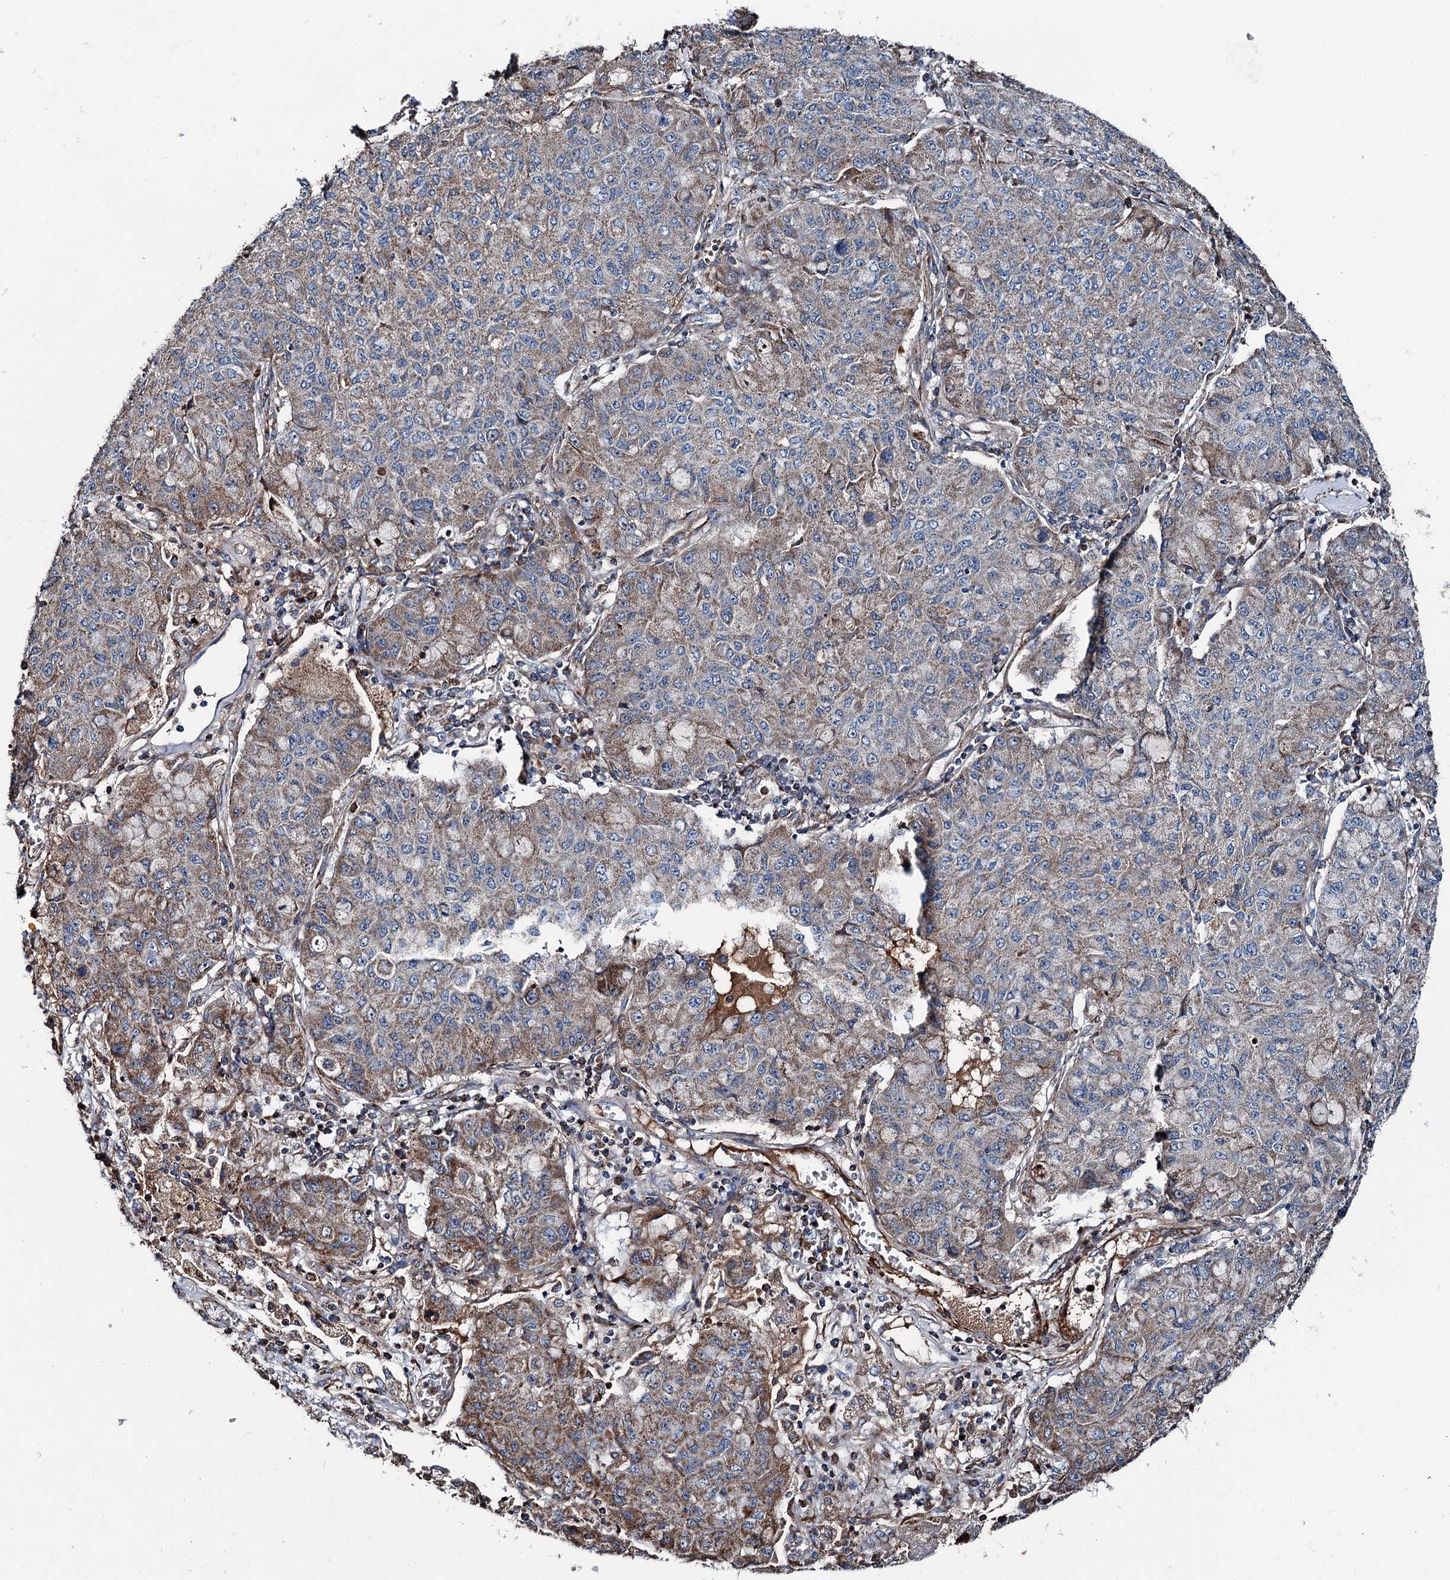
{"staining": {"intensity": "moderate", "quantity": "25%-75%", "location": "cytoplasmic/membranous"}, "tissue": "lung cancer", "cell_type": "Tumor cells", "image_type": "cancer", "snomed": [{"axis": "morphology", "description": "Squamous cell carcinoma, NOS"}, {"axis": "topography", "description": "Lung"}], "caption": "DAB (3,3'-diaminobenzidine) immunohistochemical staining of lung cancer demonstrates moderate cytoplasmic/membranous protein expression in about 25%-75% of tumor cells.", "gene": "DDIAS", "patient": {"sex": "male", "age": 74}}